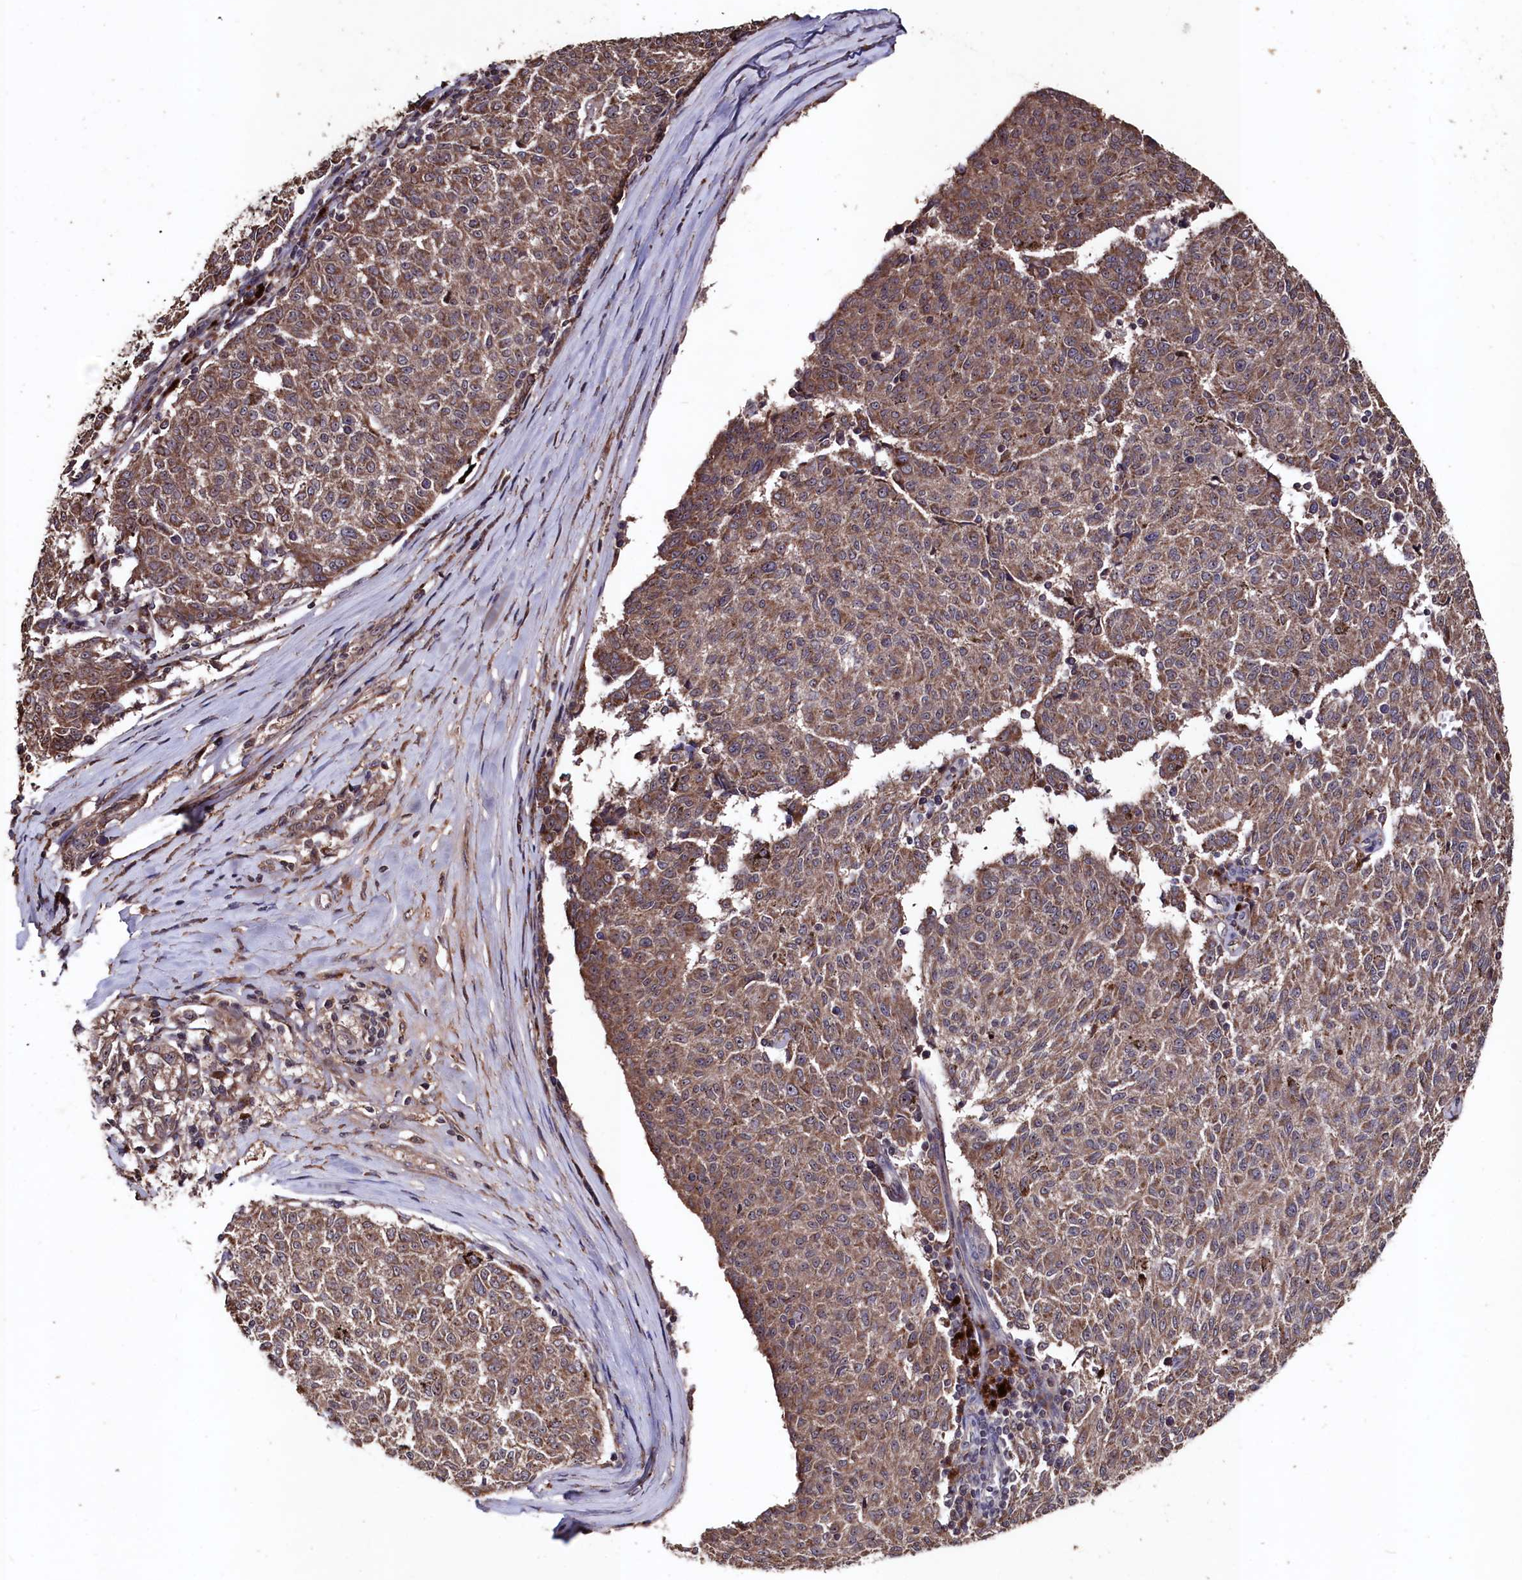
{"staining": {"intensity": "moderate", "quantity": ">75%", "location": "cytoplasmic/membranous"}, "tissue": "melanoma", "cell_type": "Tumor cells", "image_type": "cancer", "snomed": [{"axis": "morphology", "description": "Malignant melanoma, NOS"}, {"axis": "topography", "description": "Skin"}], "caption": "A brown stain highlights moderate cytoplasmic/membranous staining of a protein in human malignant melanoma tumor cells. The staining was performed using DAB, with brown indicating positive protein expression. Nuclei are stained blue with hematoxylin.", "gene": "MYO1H", "patient": {"sex": "female", "age": 72}}